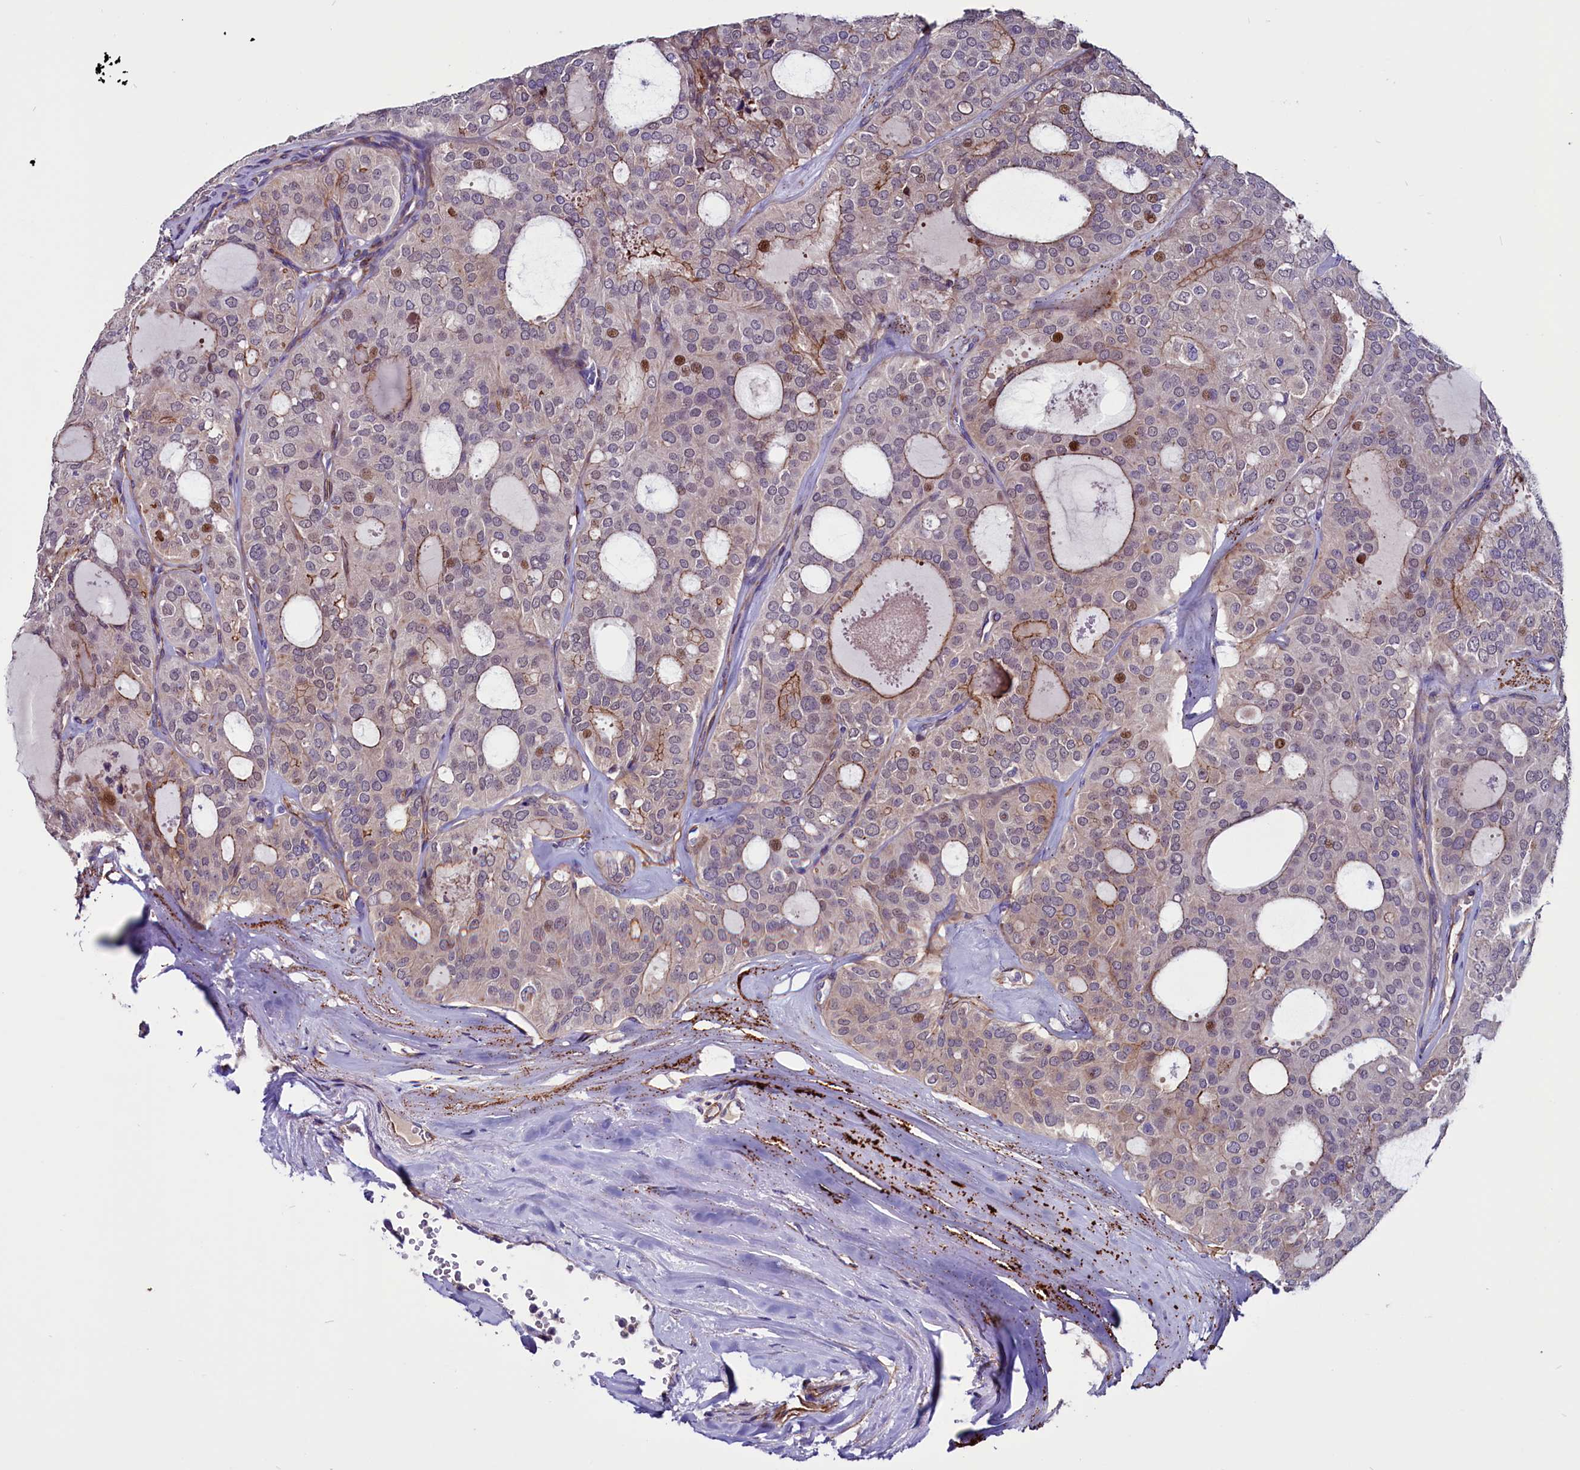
{"staining": {"intensity": "moderate", "quantity": "<25%", "location": "cytoplasmic/membranous,nuclear"}, "tissue": "thyroid cancer", "cell_type": "Tumor cells", "image_type": "cancer", "snomed": [{"axis": "morphology", "description": "Follicular adenoma carcinoma, NOS"}, {"axis": "topography", "description": "Thyroid gland"}], "caption": "High-magnification brightfield microscopy of thyroid cancer stained with DAB (brown) and counterstained with hematoxylin (blue). tumor cells exhibit moderate cytoplasmic/membranous and nuclear staining is present in approximately<25% of cells. The staining was performed using DAB (3,3'-diaminobenzidine), with brown indicating positive protein expression. Nuclei are stained blue with hematoxylin.", "gene": "ZNF749", "patient": {"sex": "male", "age": 75}}